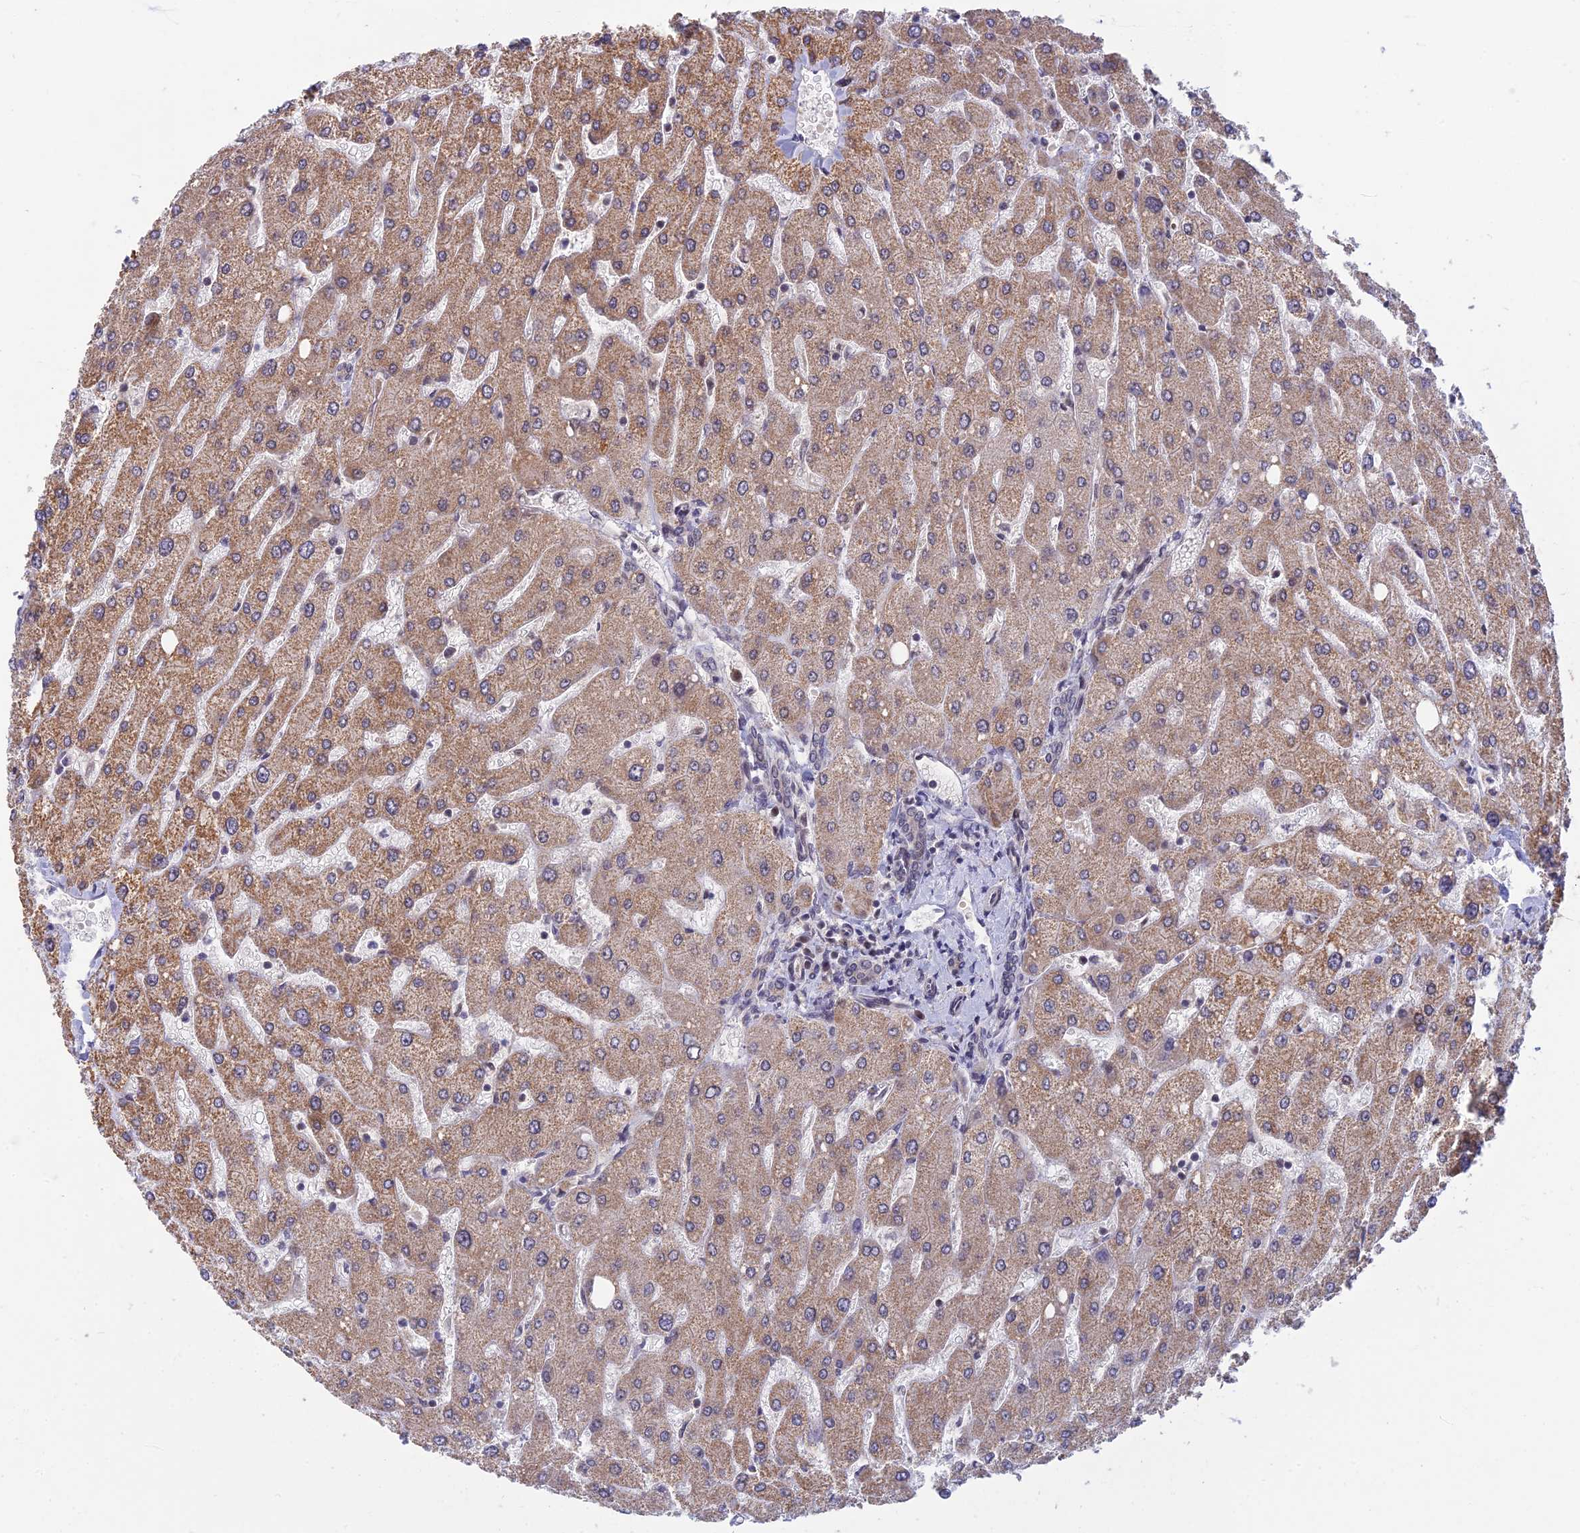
{"staining": {"intensity": "negative", "quantity": "none", "location": "none"}, "tissue": "liver", "cell_type": "Cholangiocytes", "image_type": "normal", "snomed": [{"axis": "morphology", "description": "Normal tissue, NOS"}, {"axis": "topography", "description": "Liver"}], "caption": "Cholangiocytes show no significant expression in normal liver. The staining is performed using DAB (3,3'-diaminobenzidine) brown chromogen with nuclei counter-stained in using hematoxylin.", "gene": "TCEA2", "patient": {"sex": "male", "age": 55}}